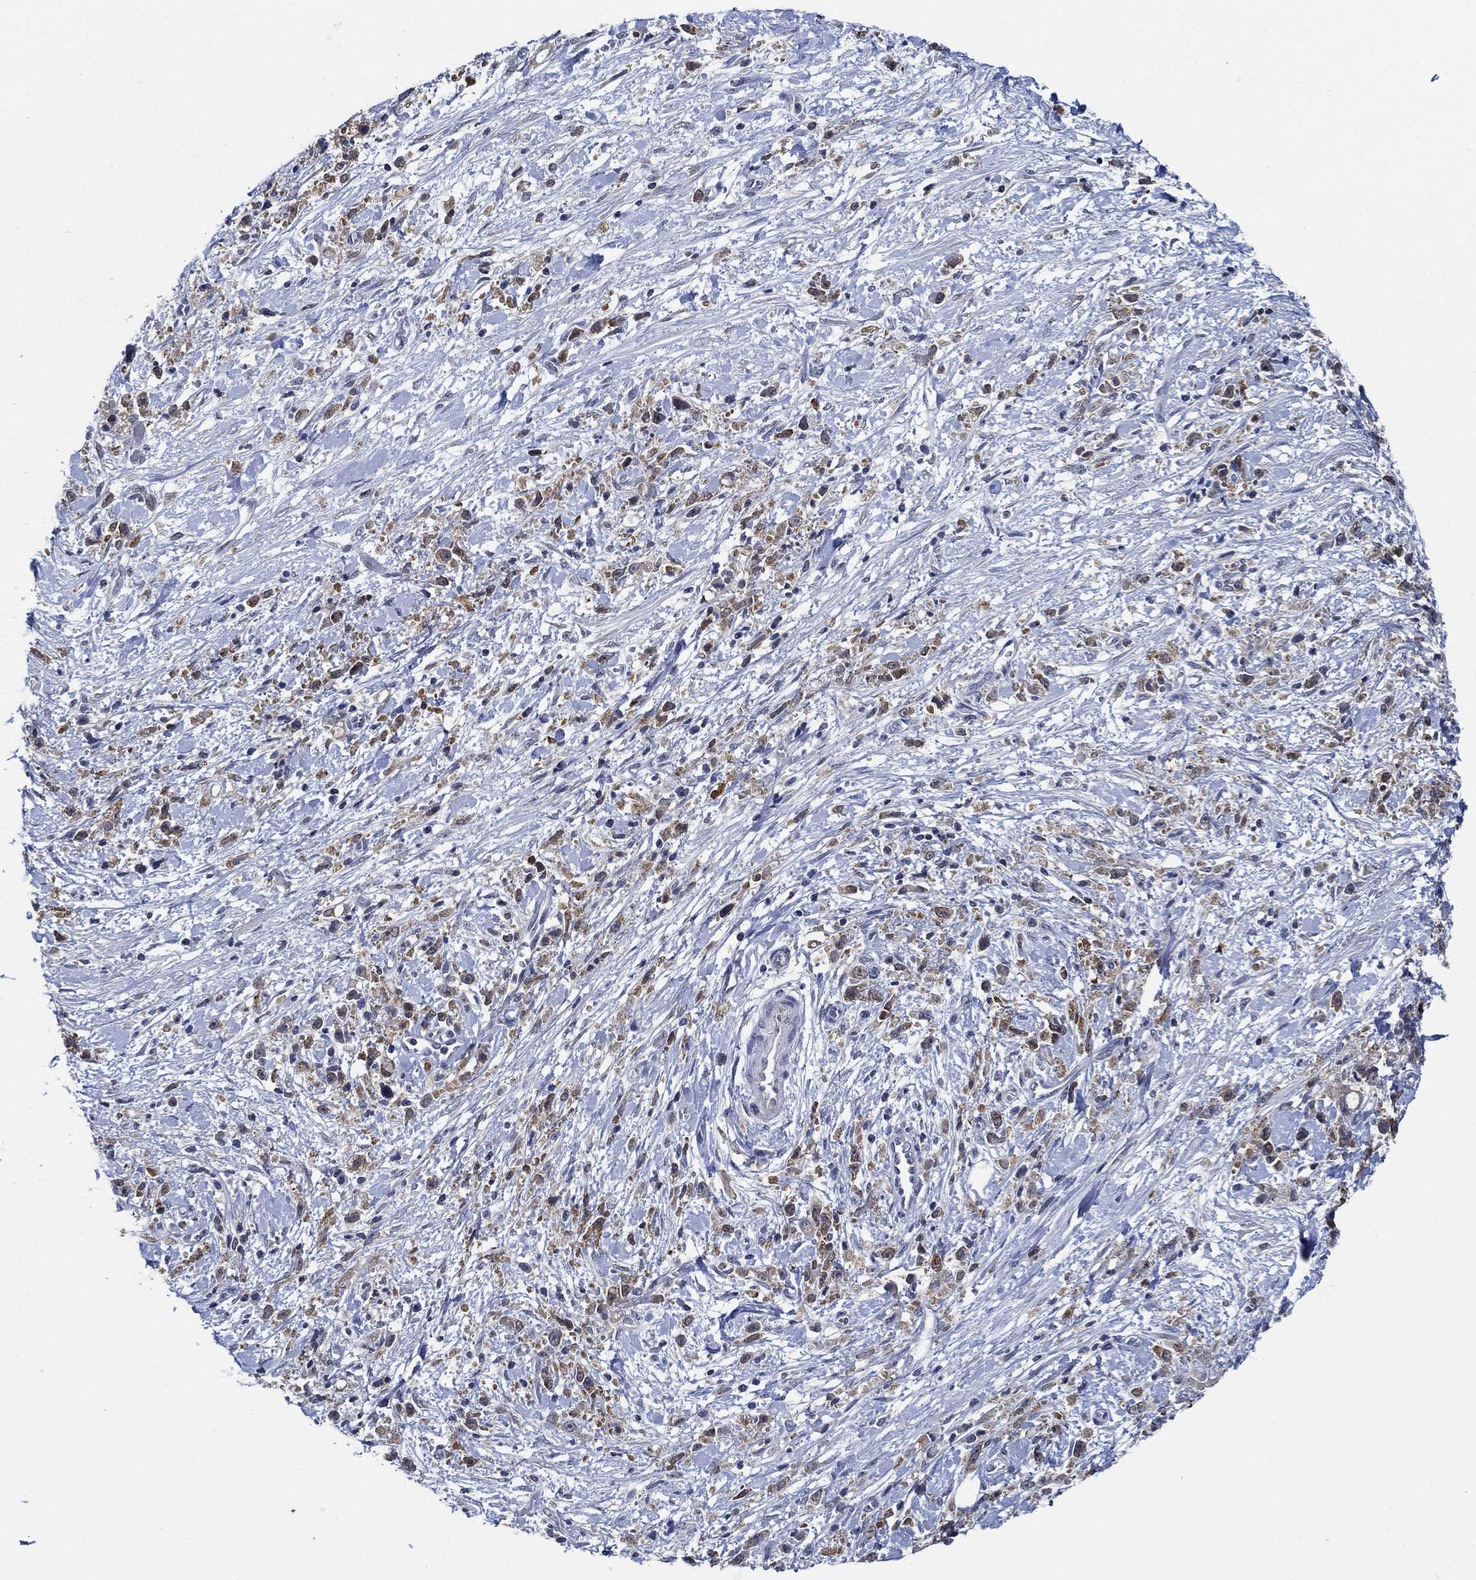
{"staining": {"intensity": "moderate", "quantity": "25%-75%", "location": "cytoplasmic/membranous"}, "tissue": "stomach cancer", "cell_type": "Tumor cells", "image_type": "cancer", "snomed": [{"axis": "morphology", "description": "Adenocarcinoma, NOS"}, {"axis": "topography", "description": "Stomach"}], "caption": "Tumor cells demonstrate moderate cytoplasmic/membranous expression in about 25%-75% of cells in stomach cancer. (DAB (3,3'-diaminobenzidine) IHC, brown staining for protein, blue staining for nuclei).", "gene": "DACT1", "patient": {"sex": "female", "age": 59}}